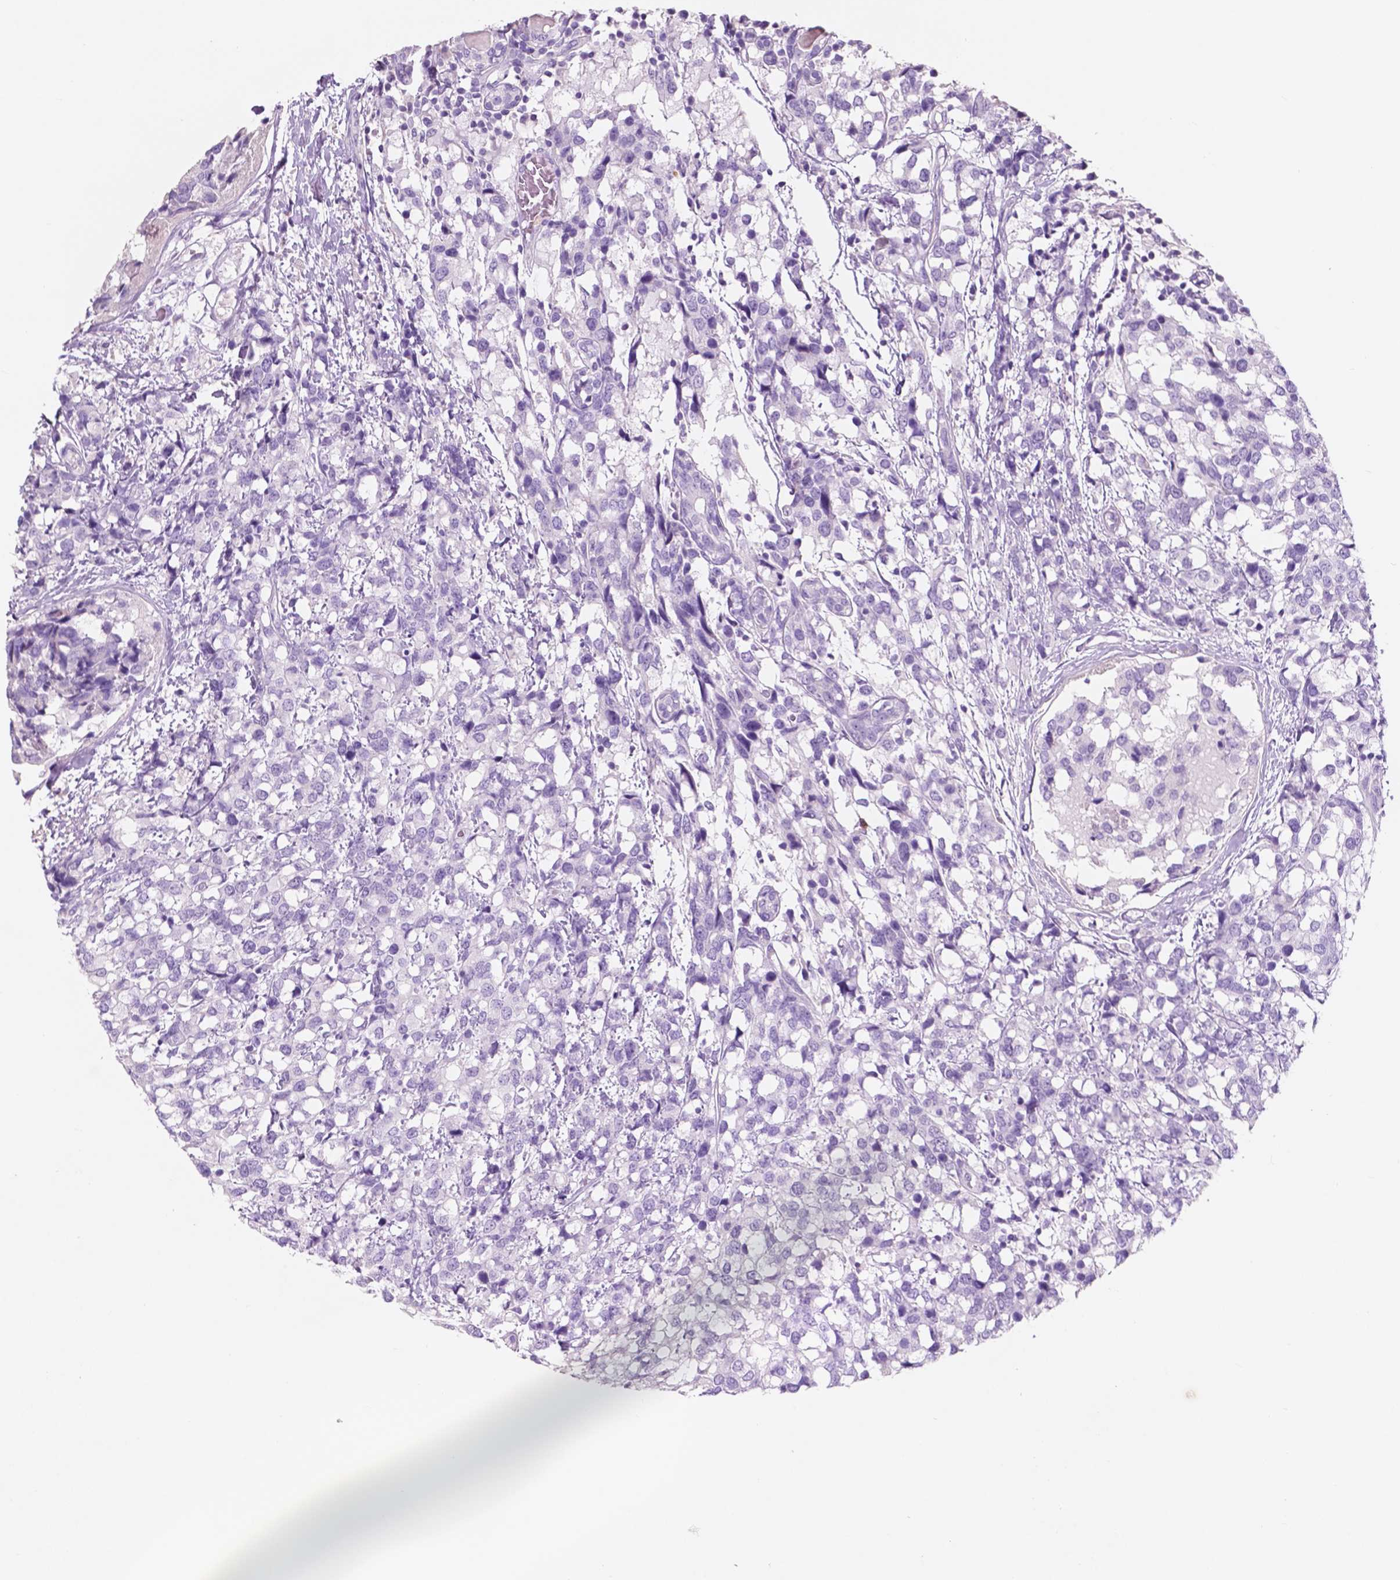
{"staining": {"intensity": "negative", "quantity": "none", "location": "none"}, "tissue": "breast cancer", "cell_type": "Tumor cells", "image_type": "cancer", "snomed": [{"axis": "morphology", "description": "Lobular carcinoma"}, {"axis": "topography", "description": "Breast"}], "caption": "Breast lobular carcinoma was stained to show a protein in brown. There is no significant expression in tumor cells. The staining is performed using DAB brown chromogen with nuclei counter-stained in using hematoxylin.", "gene": "CUZD1", "patient": {"sex": "female", "age": 59}}